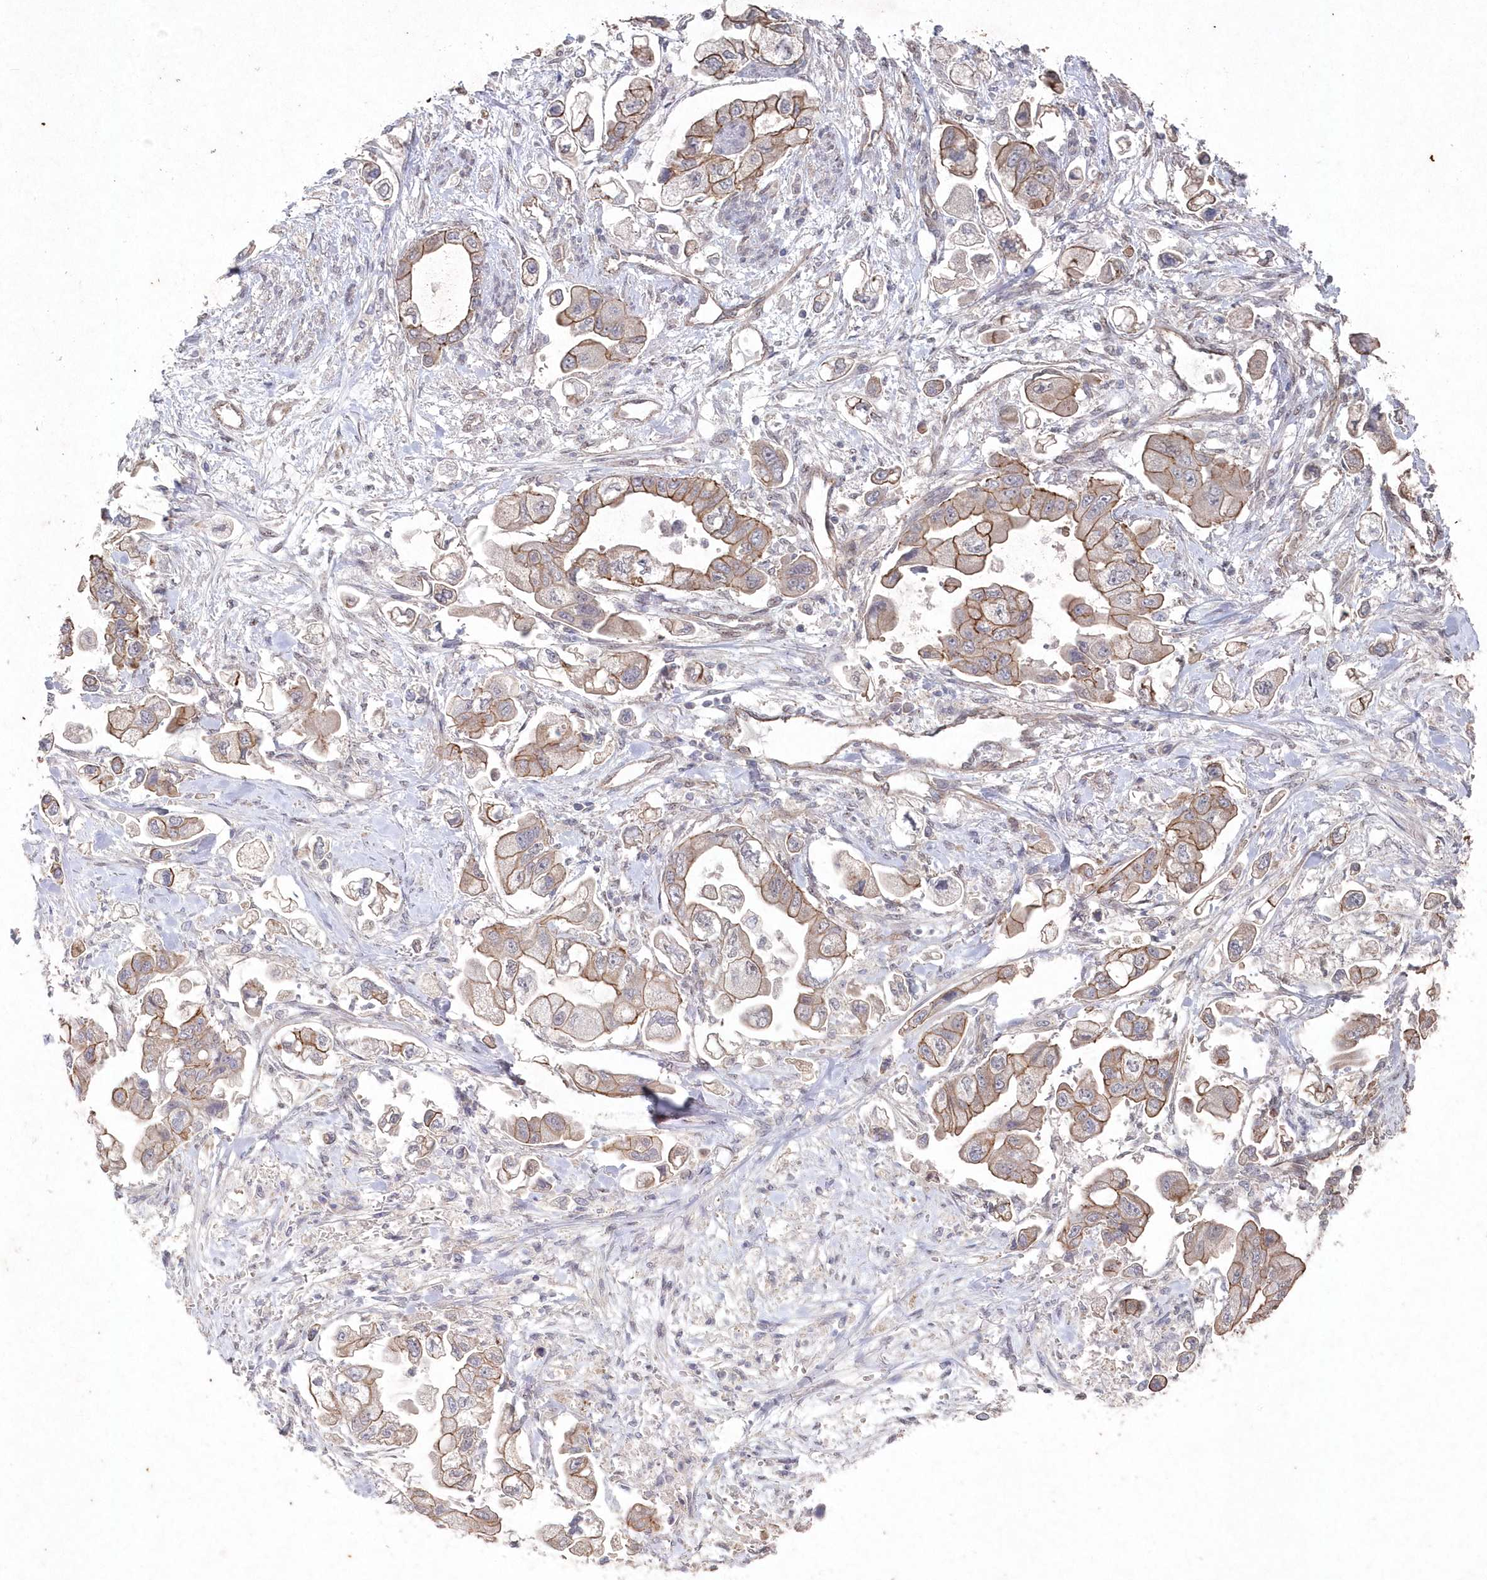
{"staining": {"intensity": "moderate", "quantity": ">75%", "location": "cytoplasmic/membranous"}, "tissue": "stomach cancer", "cell_type": "Tumor cells", "image_type": "cancer", "snomed": [{"axis": "morphology", "description": "Adenocarcinoma, NOS"}, {"axis": "topography", "description": "Stomach"}], "caption": "Tumor cells demonstrate moderate cytoplasmic/membranous expression in about >75% of cells in stomach adenocarcinoma. The protein is shown in brown color, while the nuclei are stained blue.", "gene": "VSIG2", "patient": {"sex": "male", "age": 62}}